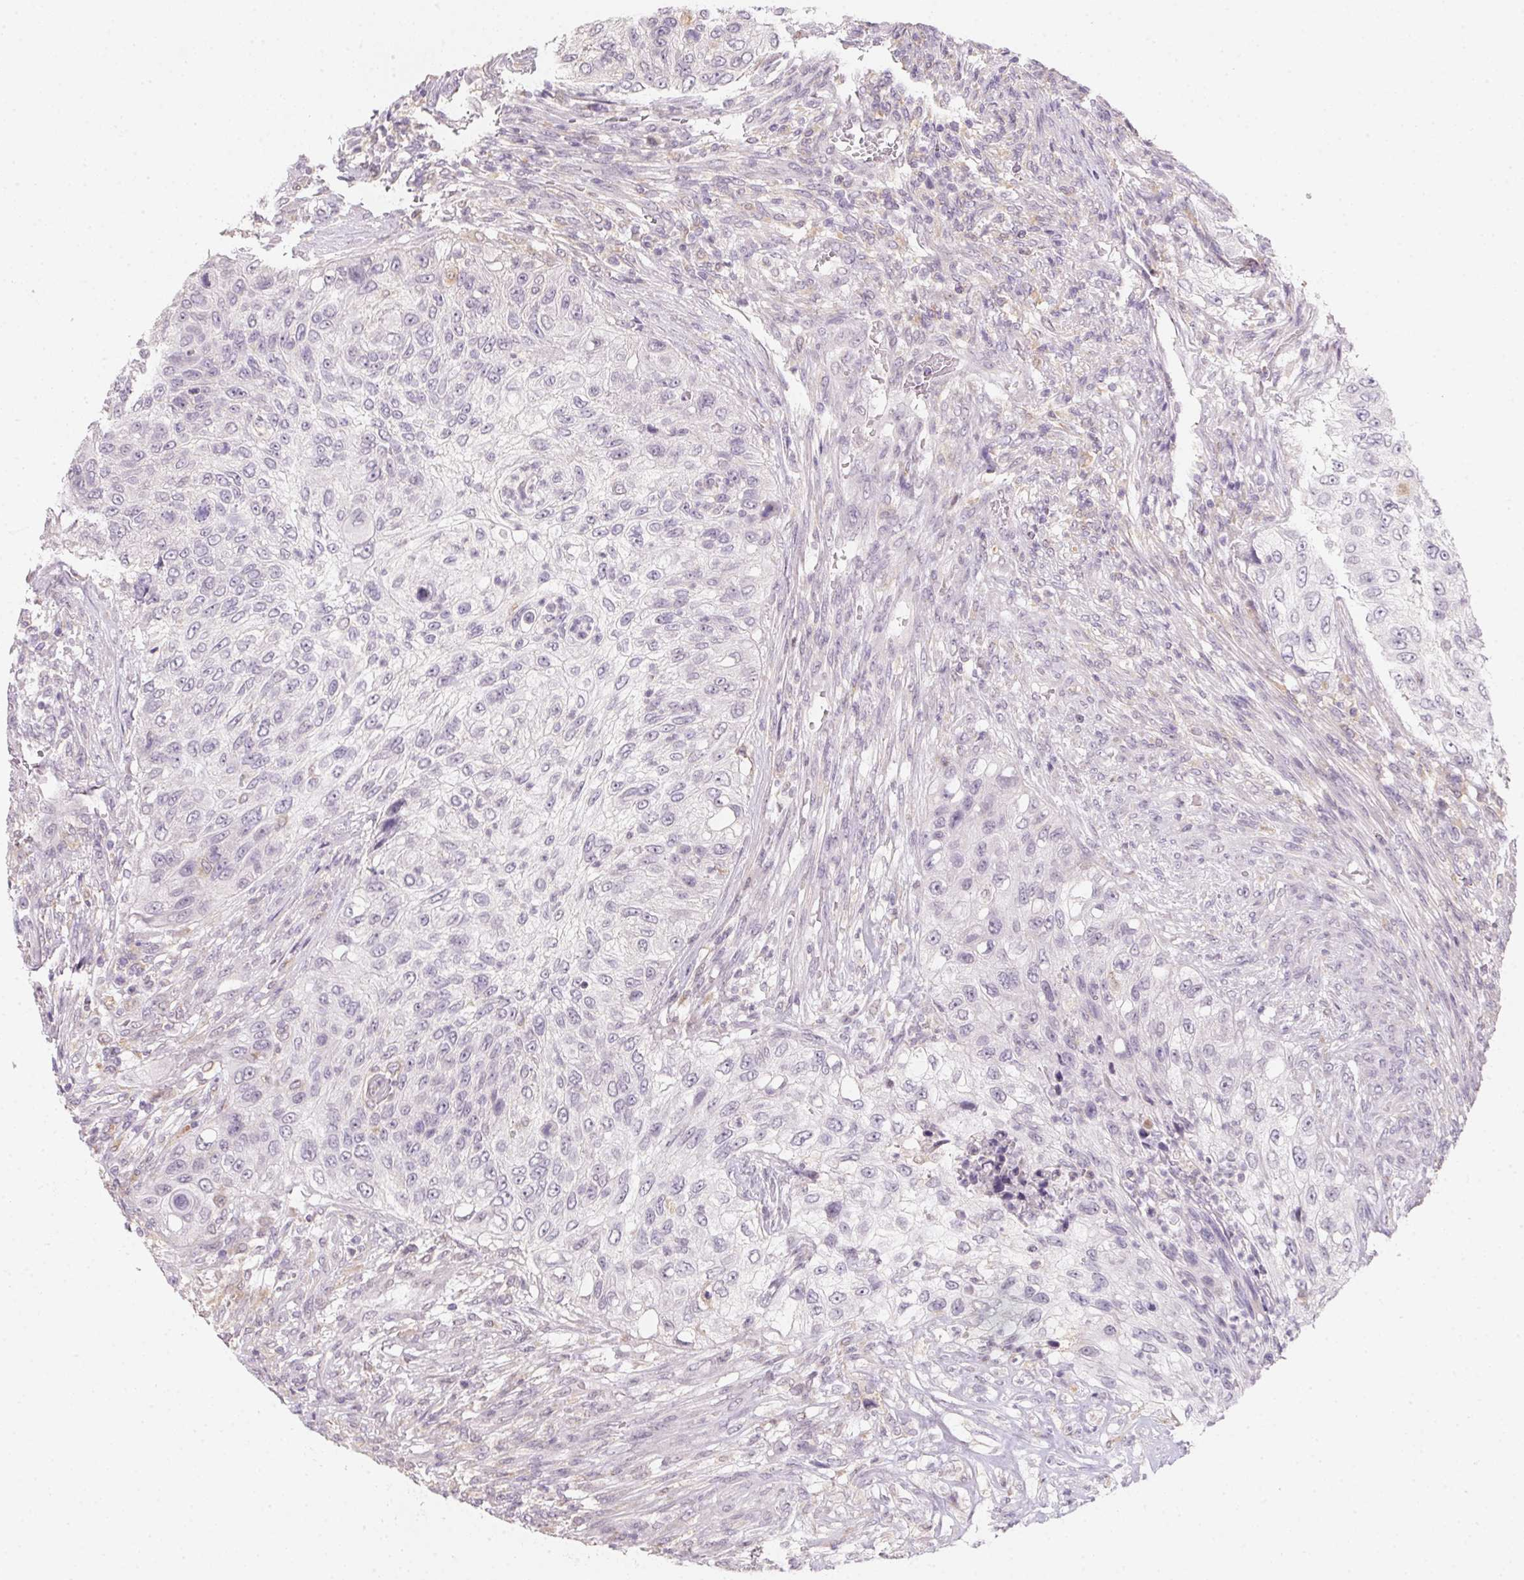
{"staining": {"intensity": "negative", "quantity": "none", "location": "none"}, "tissue": "urothelial cancer", "cell_type": "Tumor cells", "image_type": "cancer", "snomed": [{"axis": "morphology", "description": "Urothelial carcinoma, High grade"}, {"axis": "topography", "description": "Urinary bladder"}], "caption": "Photomicrograph shows no protein staining in tumor cells of urothelial cancer tissue.", "gene": "SLC6A18", "patient": {"sex": "female", "age": 60}}